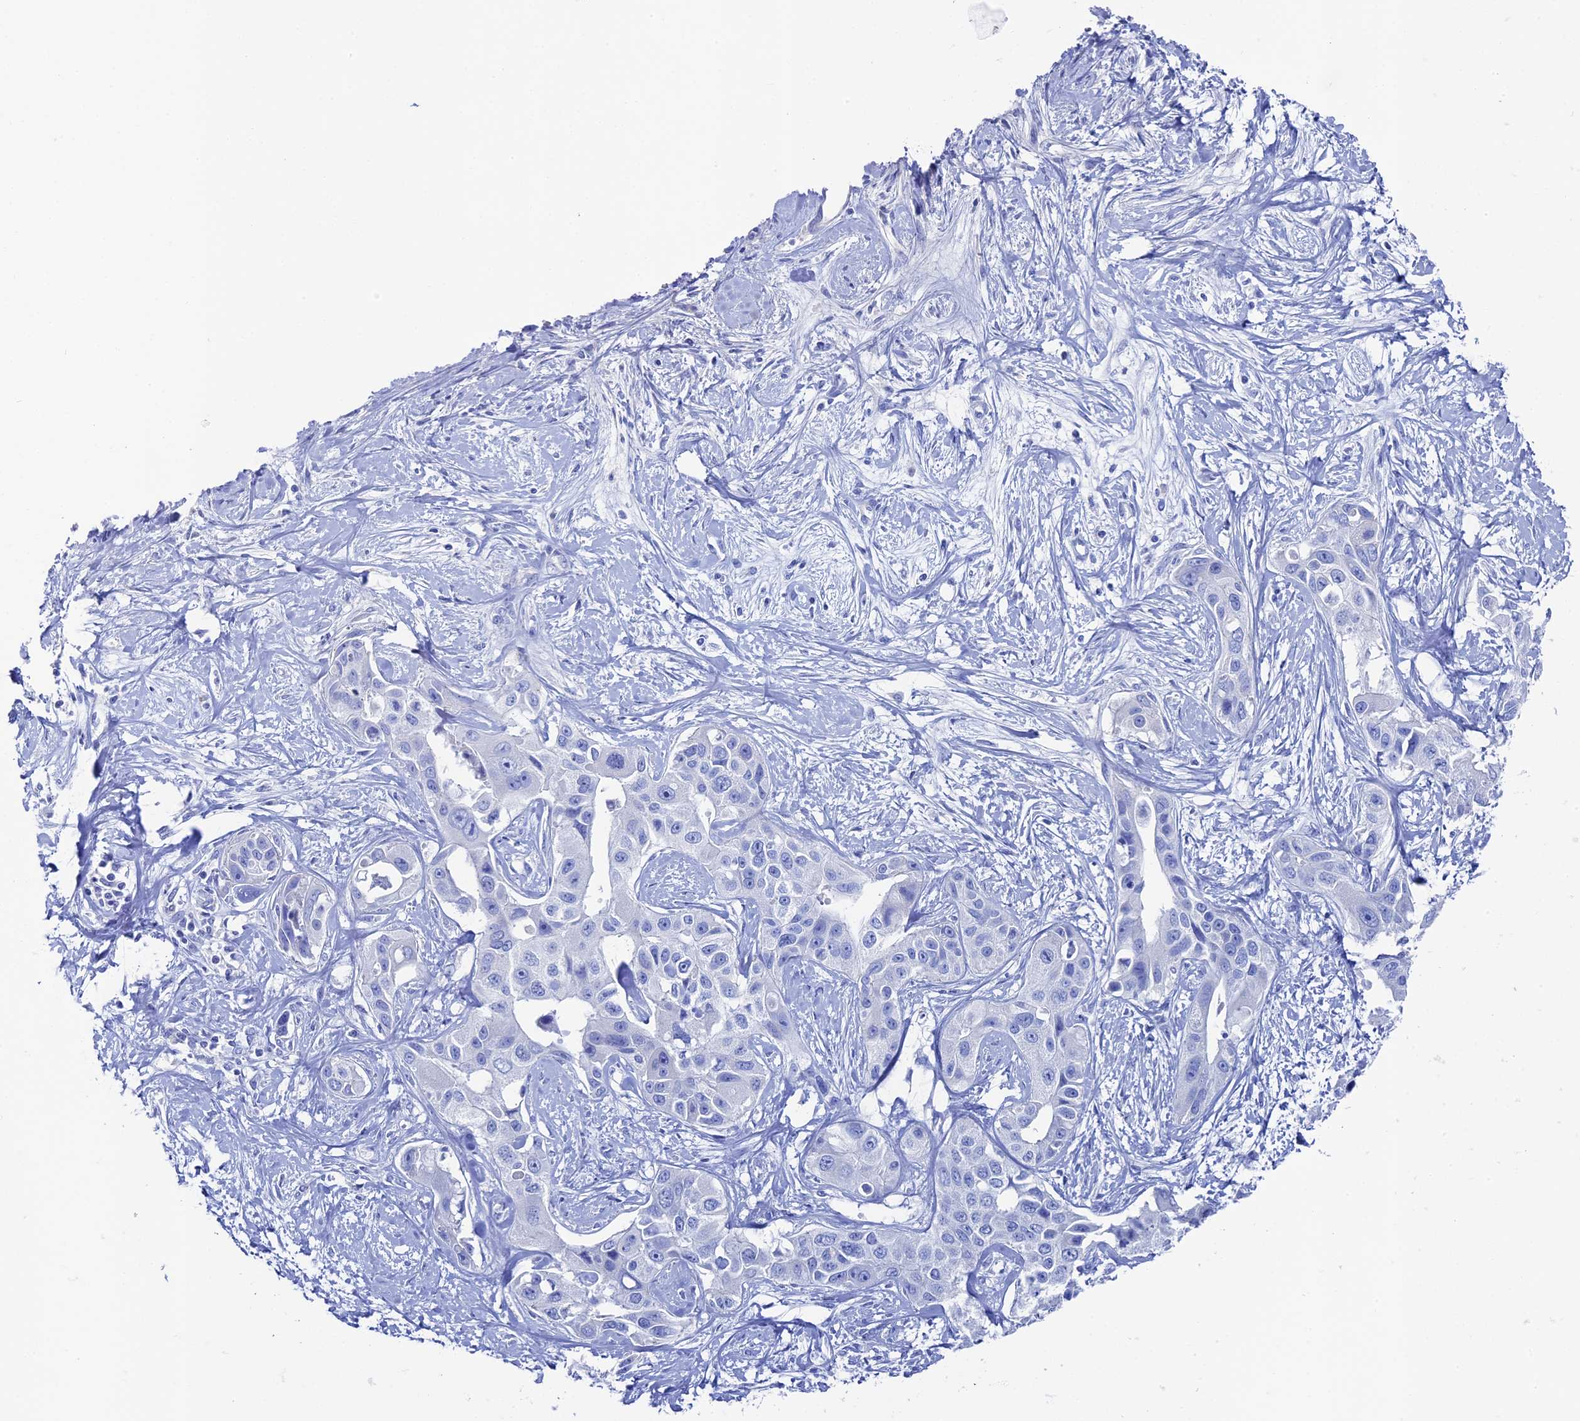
{"staining": {"intensity": "negative", "quantity": "none", "location": "none"}, "tissue": "liver cancer", "cell_type": "Tumor cells", "image_type": "cancer", "snomed": [{"axis": "morphology", "description": "Cholangiocarcinoma"}, {"axis": "topography", "description": "Liver"}], "caption": "The histopathology image displays no staining of tumor cells in liver cancer. (DAB (3,3'-diaminobenzidine) immunohistochemistry visualized using brightfield microscopy, high magnification).", "gene": "UNC119", "patient": {"sex": "male", "age": 59}}